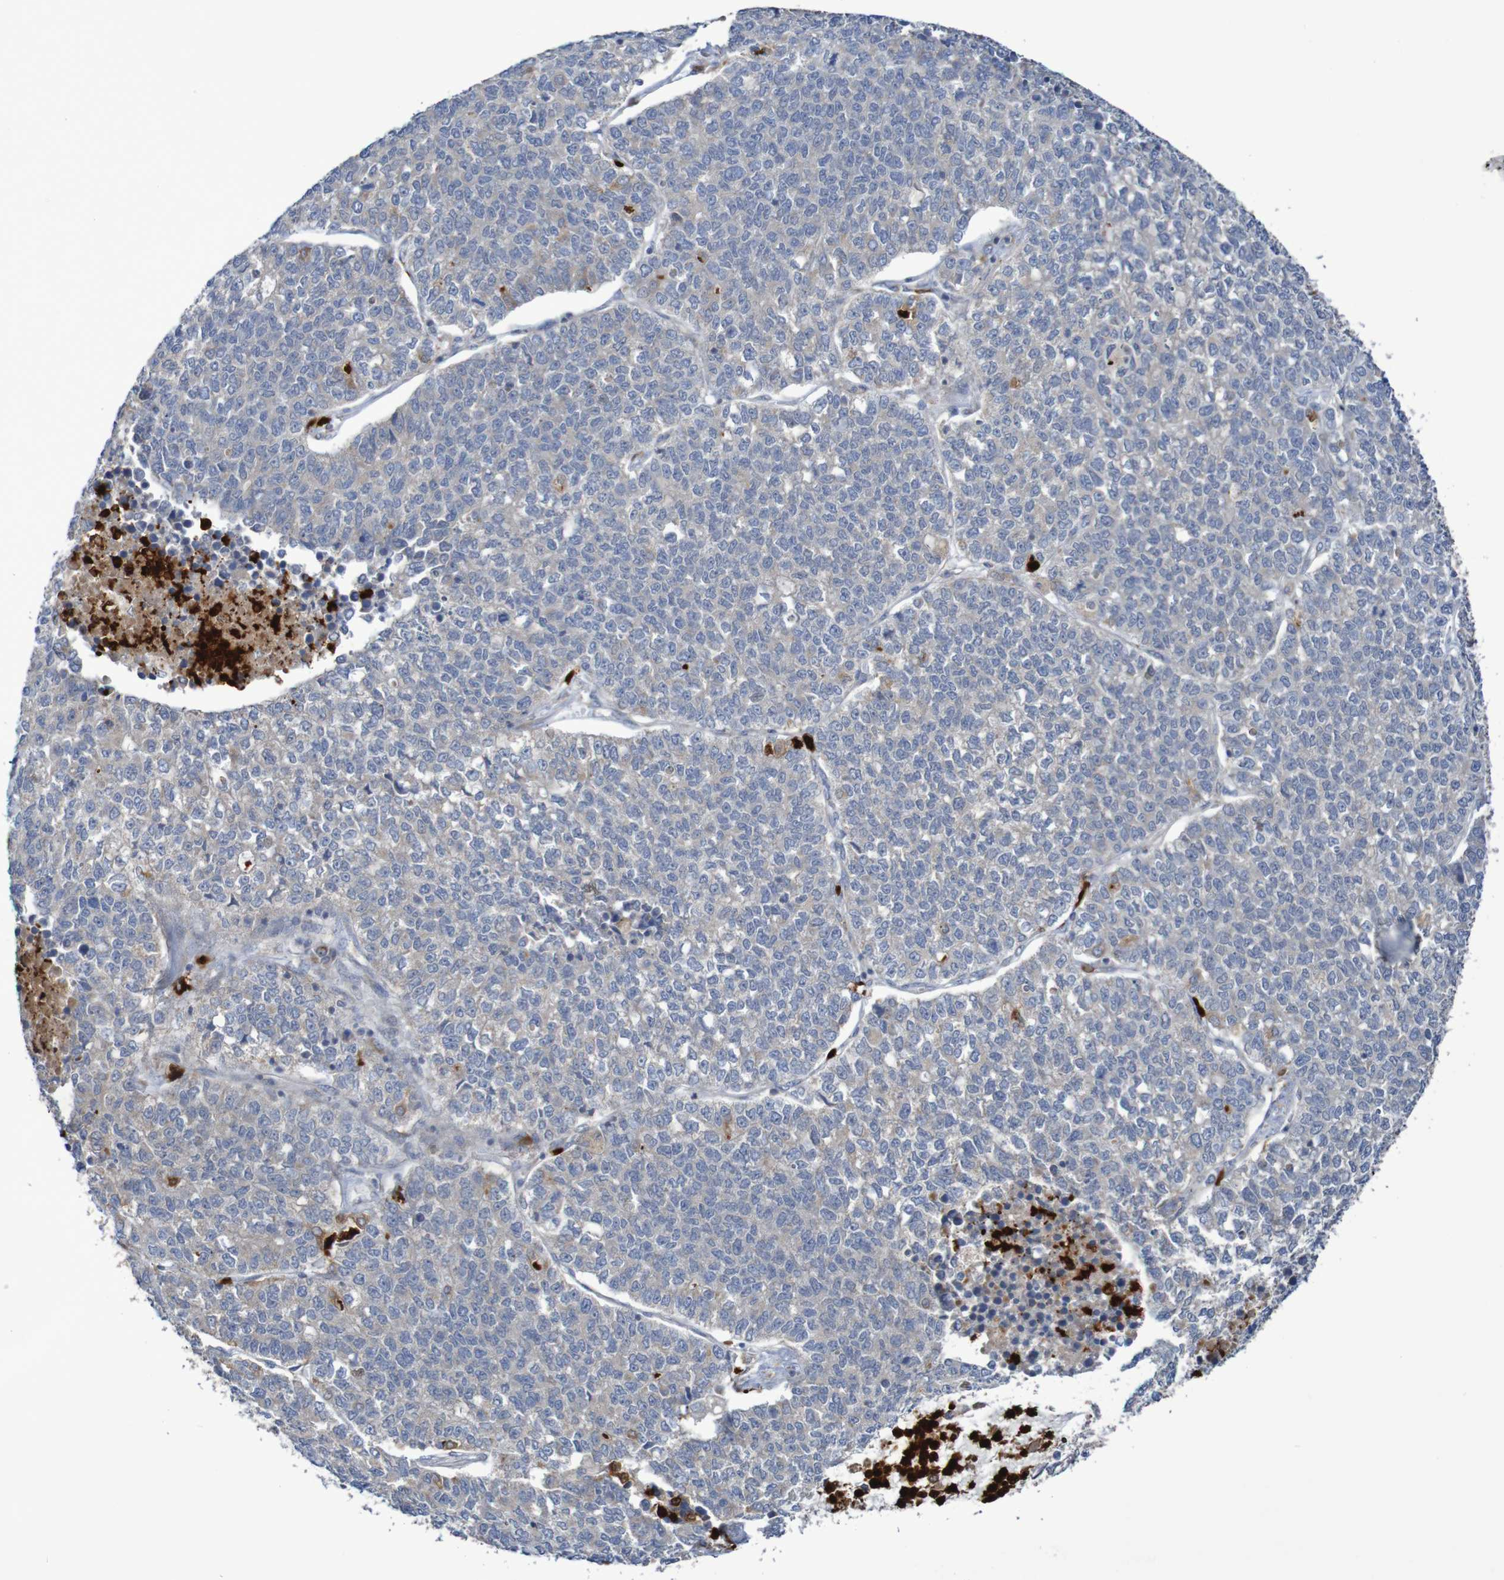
{"staining": {"intensity": "weak", "quantity": "<25%", "location": "cytoplasmic/membranous"}, "tissue": "lung cancer", "cell_type": "Tumor cells", "image_type": "cancer", "snomed": [{"axis": "morphology", "description": "Adenocarcinoma, NOS"}, {"axis": "topography", "description": "Lung"}], "caption": "Immunohistochemistry (IHC) of human adenocarcinoma (lung) reveals no staining in tumor cells.", "gene": "PARP4", "patient": {"sex": "male", "age": 49}}